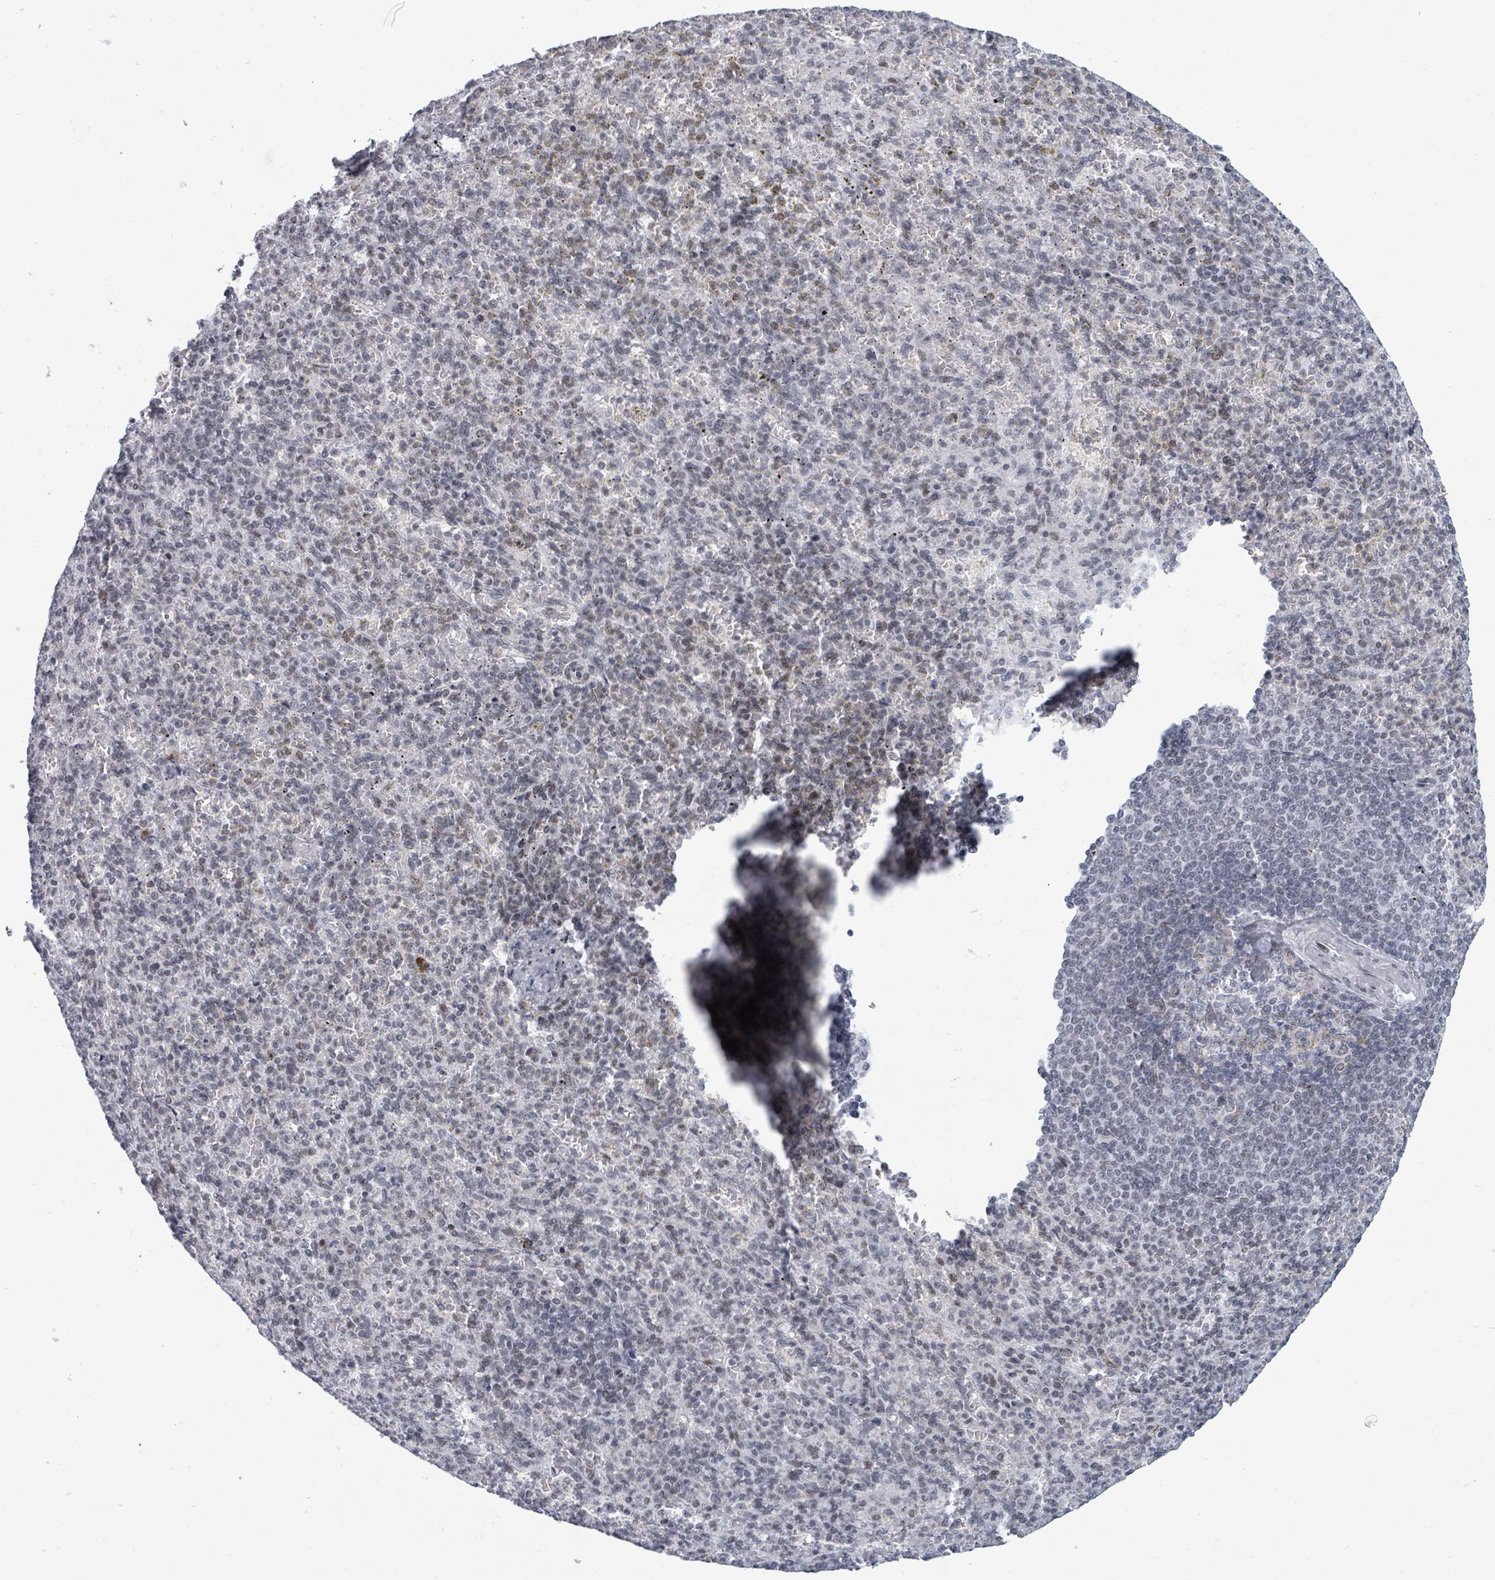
{"staining": {"intensity": "negative", "quantity": "none", "location": "none"}, "tissue": "spleen", "cell_type": "Cells in red pulp", "image_type": "normal", "snomed": [{"axis": "morphology", "description": "Normal tissue, NOS"}, {"axis": "topography", "description": "Spleen"}], "caption": "Photomicrograph shows no significant protein expression in cells in red pulp of unremarkable spleen. (DAB (3,3'-diaminobenzidine) immunohistochemistry visualized using brightfield microscopy, high magnification).", "gene": "BIVM", "patient": {"sex": "female", "age": 74}}